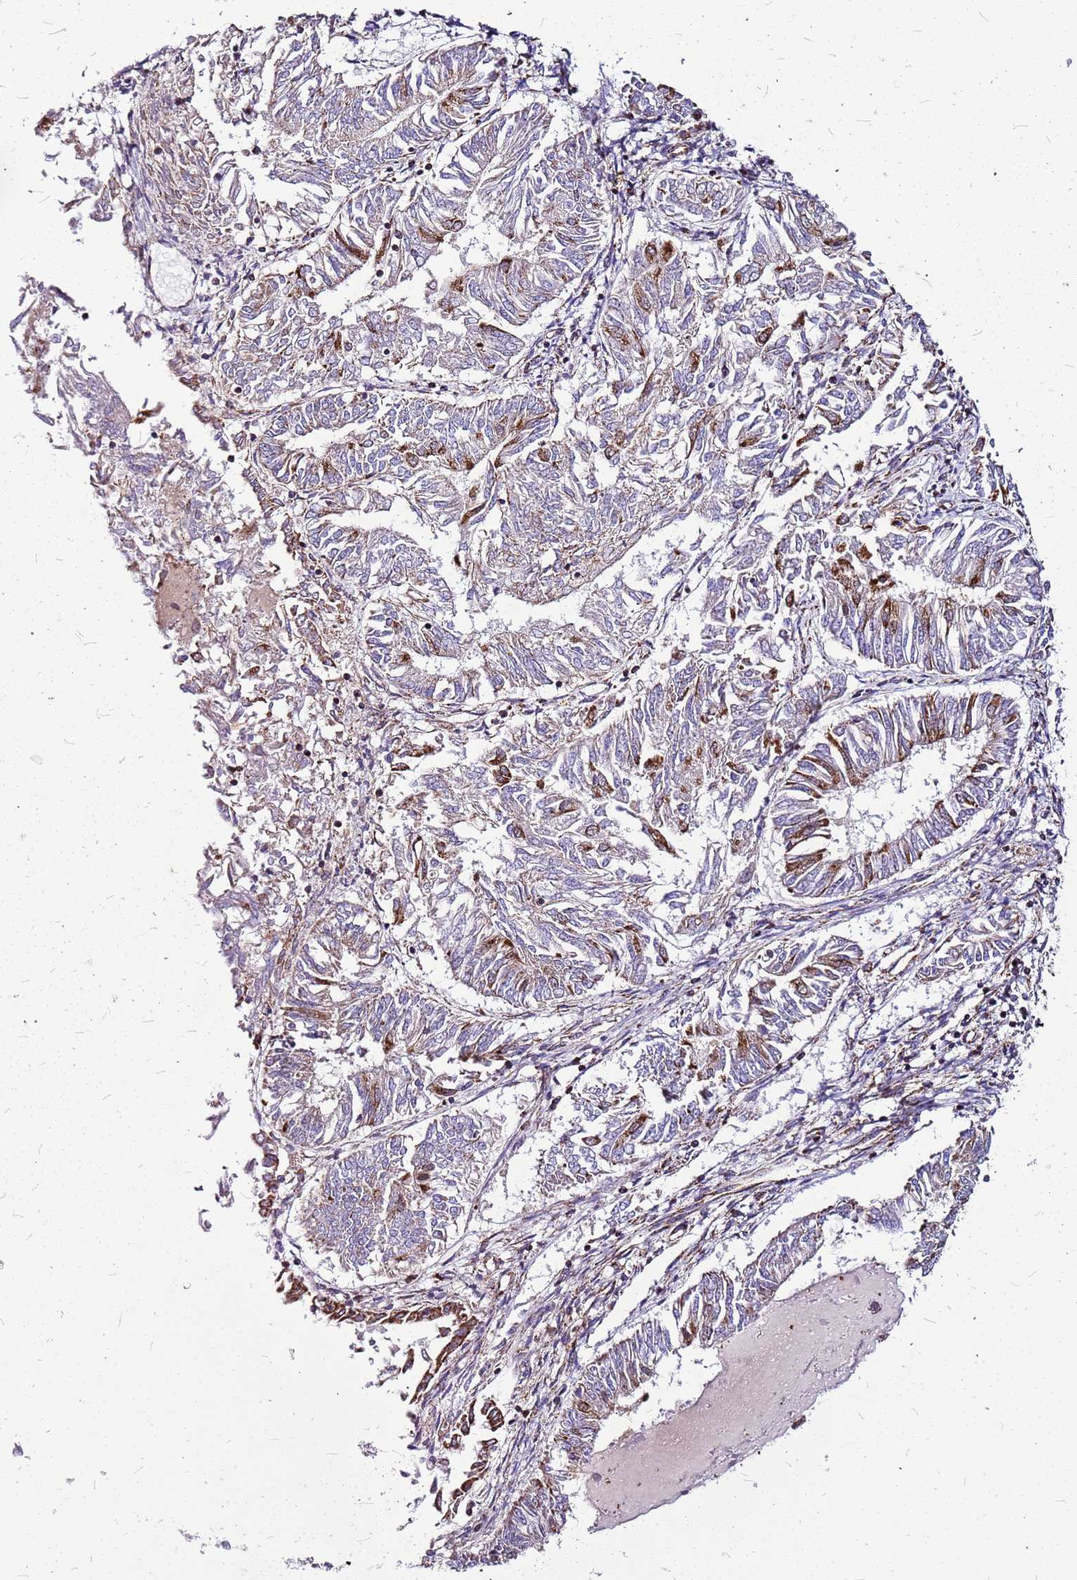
{"staining": {"intensity": "strong", "quantity": "25%-75%", "location": "cytoplasmic/membranous"}, "tissue": "endometrial cancer", "cell_type": "Tumor cells", "image_type": "cancer", "snomed": [{"axis": "morphology", "description": "Adenocarcinoma, NOS"}, {"axis": "topography", "description": "Endometrium"}], "caption": "Endometrial cancer (adenocarcinoma) was stained to show a protein in brown. There is high levels of strong cytoplasmic/membranous staining in about 25%-75% of tumor cells.", "gene": "OR51T1", "patient": {"sex": "female", "age": 58}}